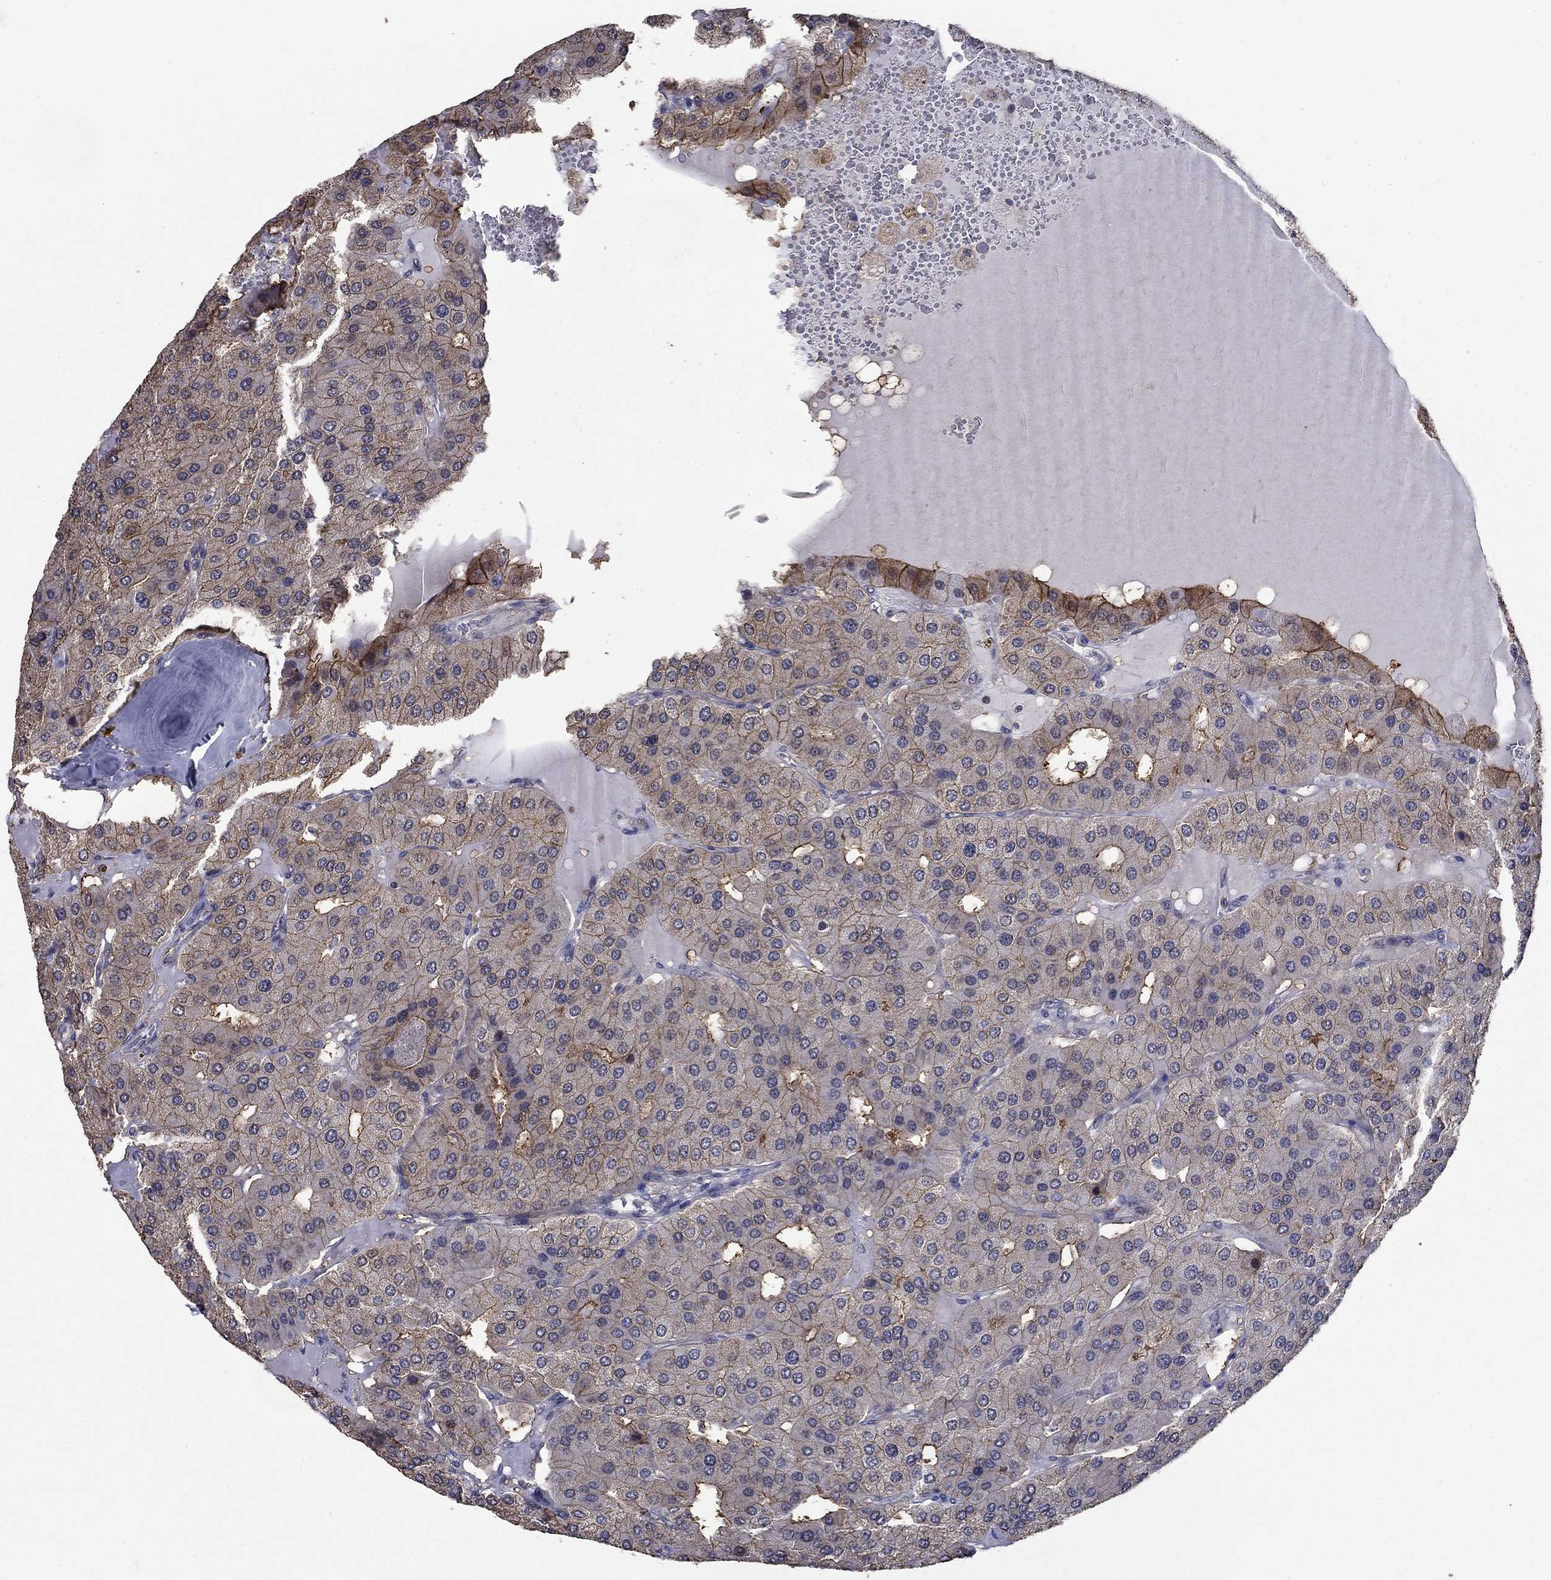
{"staining": {"intensity": "moderate", "quantity": "25%-75%", "location": "cytoplasmic/membranous"}, "tissue": "parathyroid gland", "cell_type": "Glandular cells", "image_type": "normal", "snomed": [{"axis": "morphology", "description": "Normal tissue, NOS"}, {"axis": "morphology", "description": "Adenoma, NOS"}, {"axis": "topography", "description": "Parathyroid gland"}], "caption": "IHC histopathology image of benign human parathyroid gland stained for a protein (brown), which displays medium levels of moderate cytoplasmic/membranous expression in approximately 25%-75% of glandular cells.", "gene": "DVL1", "patient": {"sex": "female", "age": 86}}